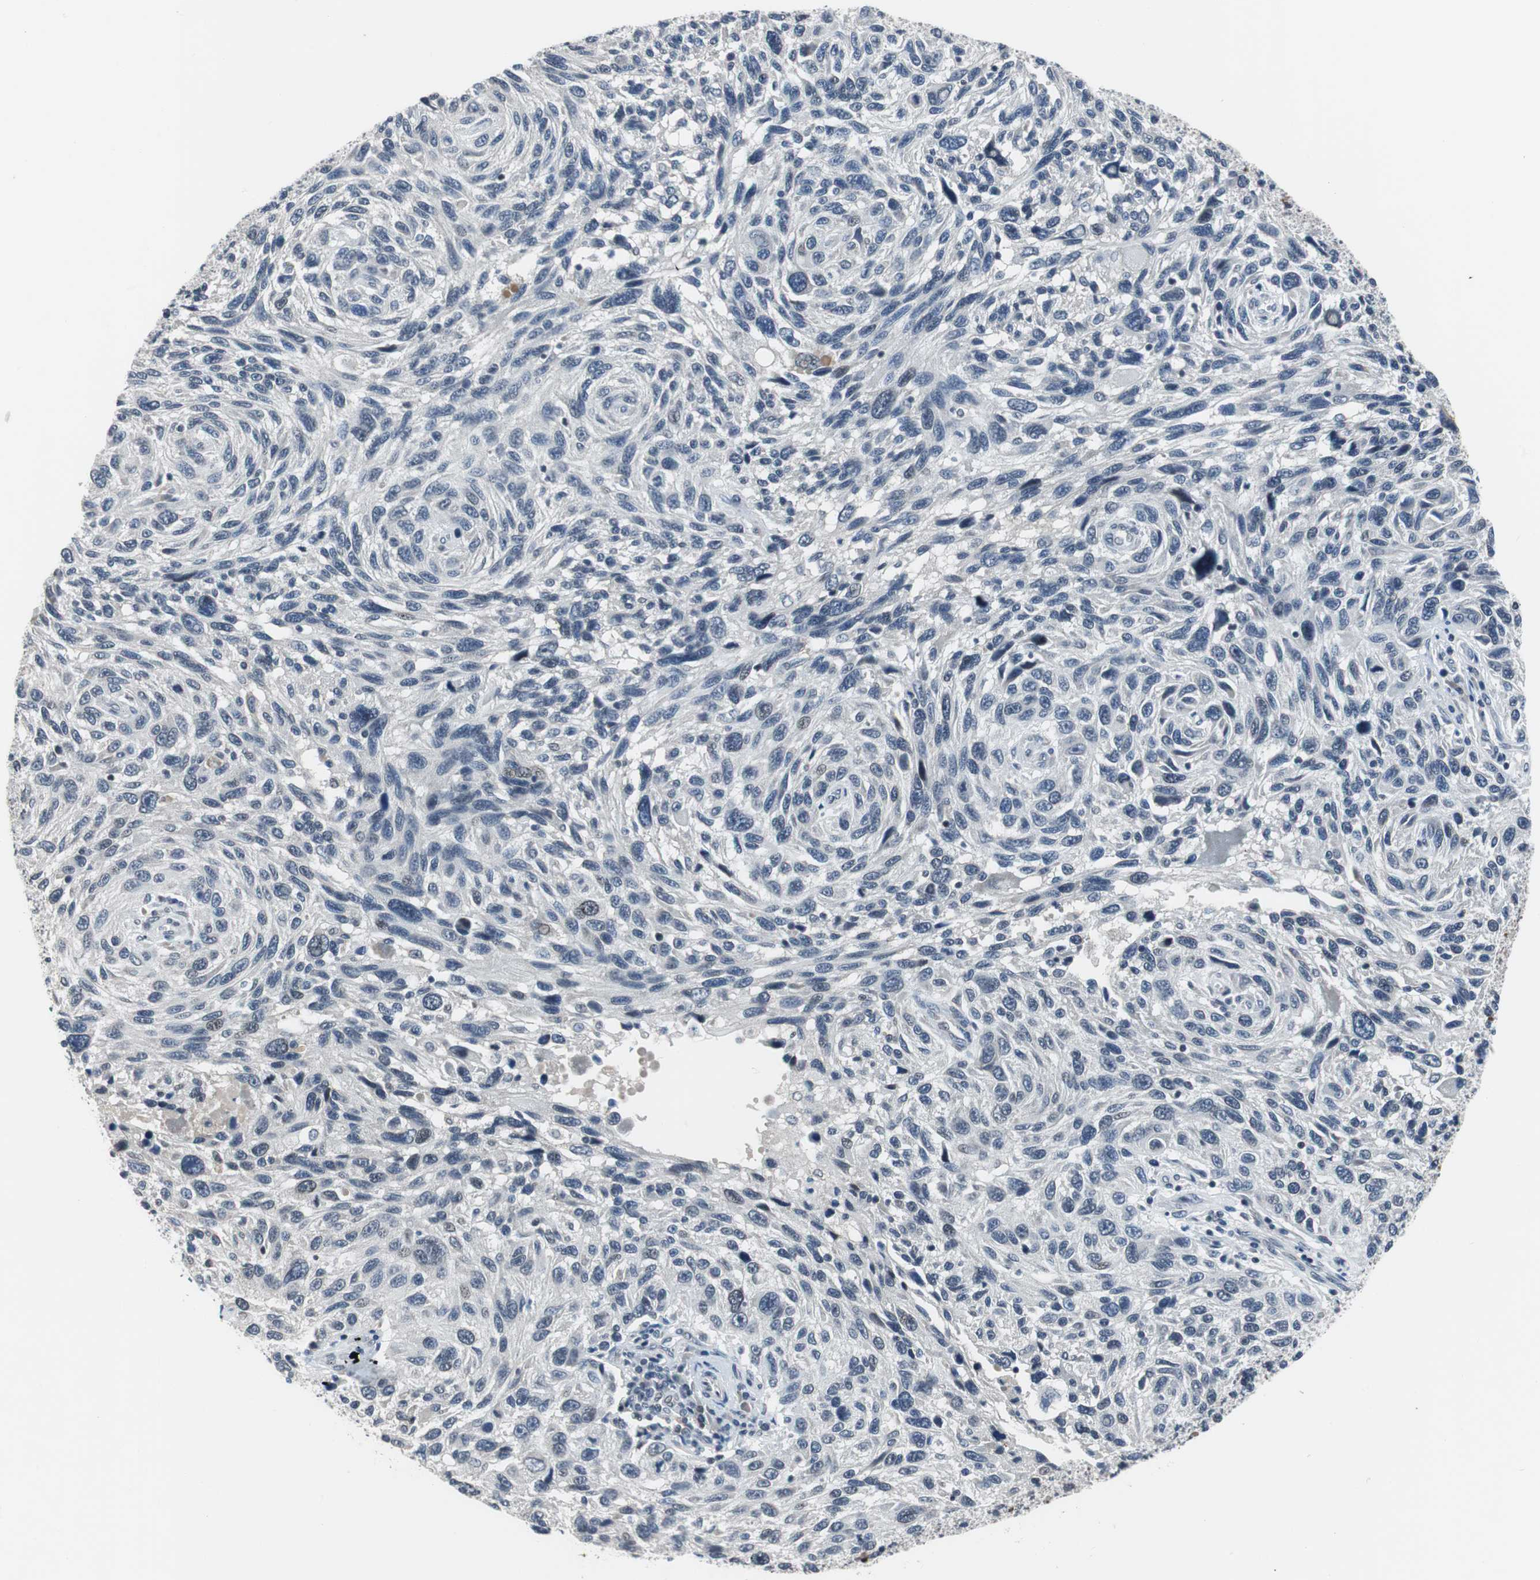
{"staining": {"intensity": "negative", "quantity": "none", "location": "none"}, "tissue": "melanoma", "cell_type": "Tumor cells", "image_type": "cancer", "snomed": [{"axis": "morphology", "description": "Malignant melanoma, NOS"}, {"axis": "topography", "description": "Skin"}], "caption": "Tumor cells are negative for brown protein staining in melanoma. (Stains: DAB immunohistochemistry with hematoxylin counter stain, Microscopy: brightfield microscopy at high magnification).", "gene": "TP63", "patient": {"sex": "male", "age": 53}}